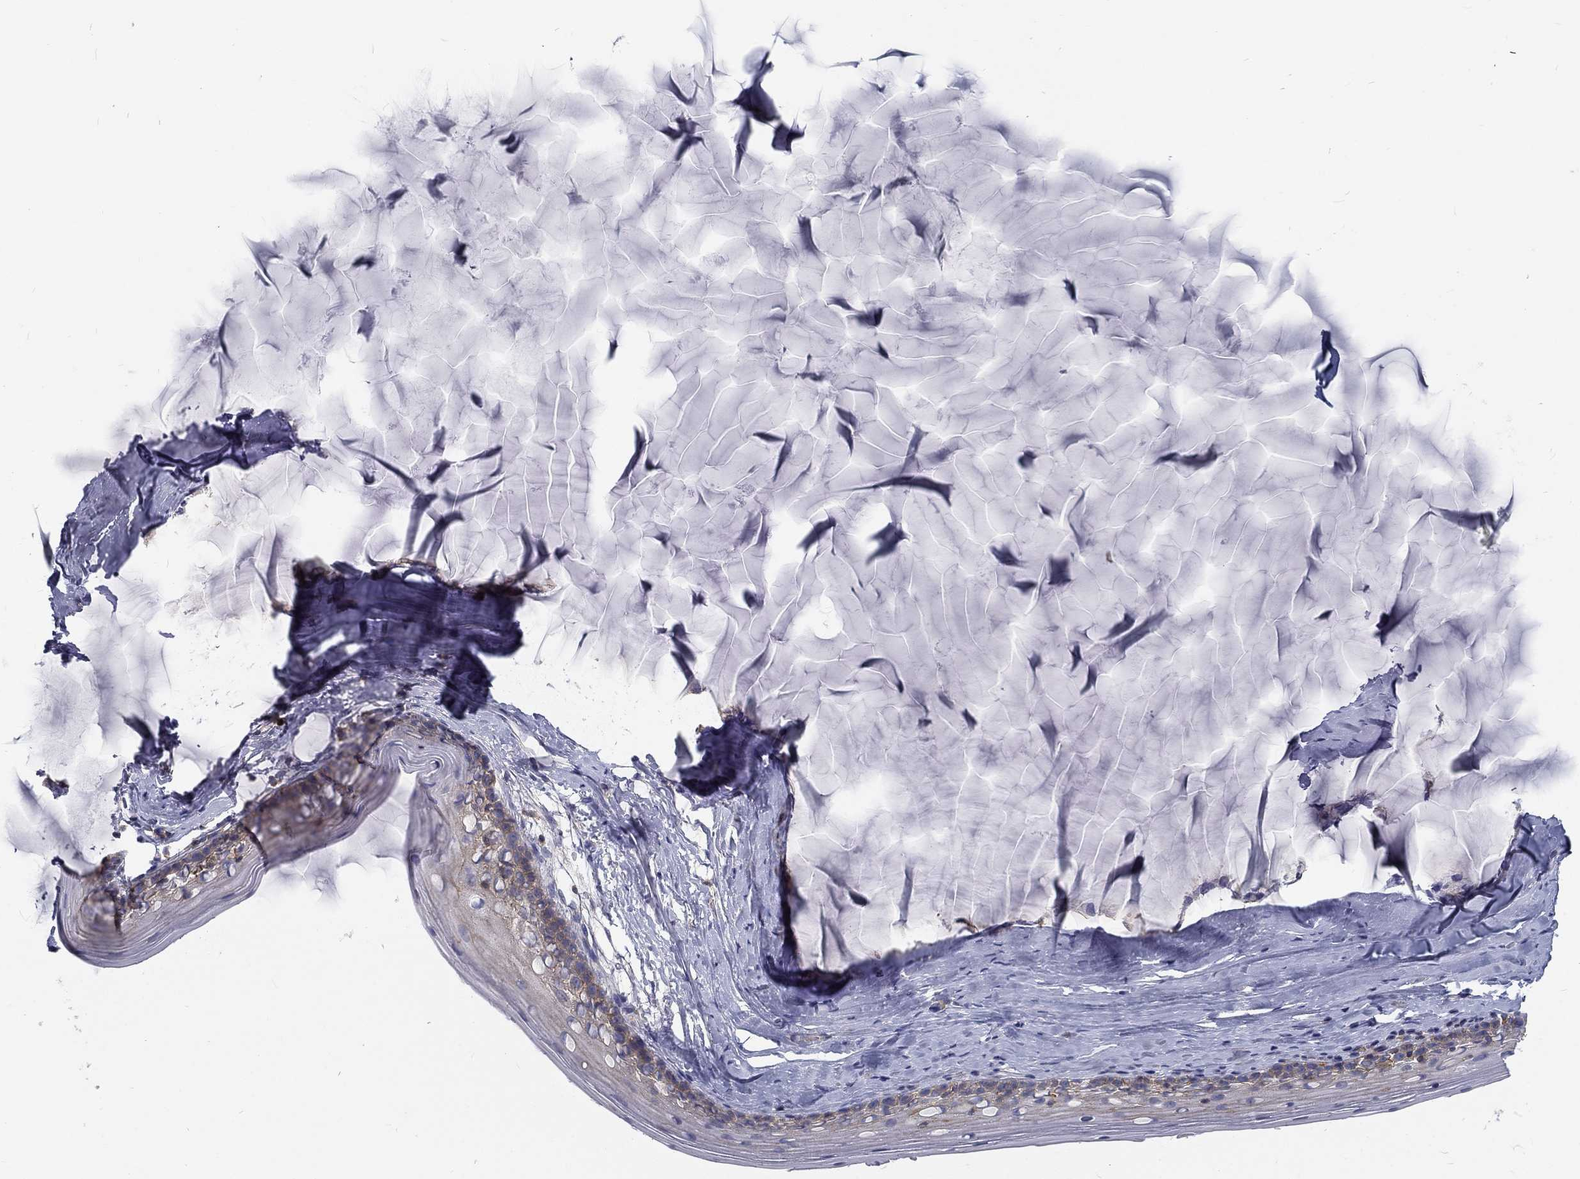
{"staining": {"intensity": "moderate", "quantity": ">75%", "location": "cytoplasmic/membranous"}, "tissue": "cervix", "cell_type": "Glandular cells", "image_type": "normal", "snomed": [{"axis": "morphology", "description": "Normal tissue, NOS"}, {"axis": "topography", "description": "Cervix"}], "caption": "The immunohistochemical stain shows moderate cytoplasmic/membranous expression in glandular cells of benign cervix. The staining was performed using DAB, with brown indicating positive protein expression. Nuclei are stained blue with hematoxylin.", "gene": "MTMR11", "patient": {"sex": "female", "age": 40}}